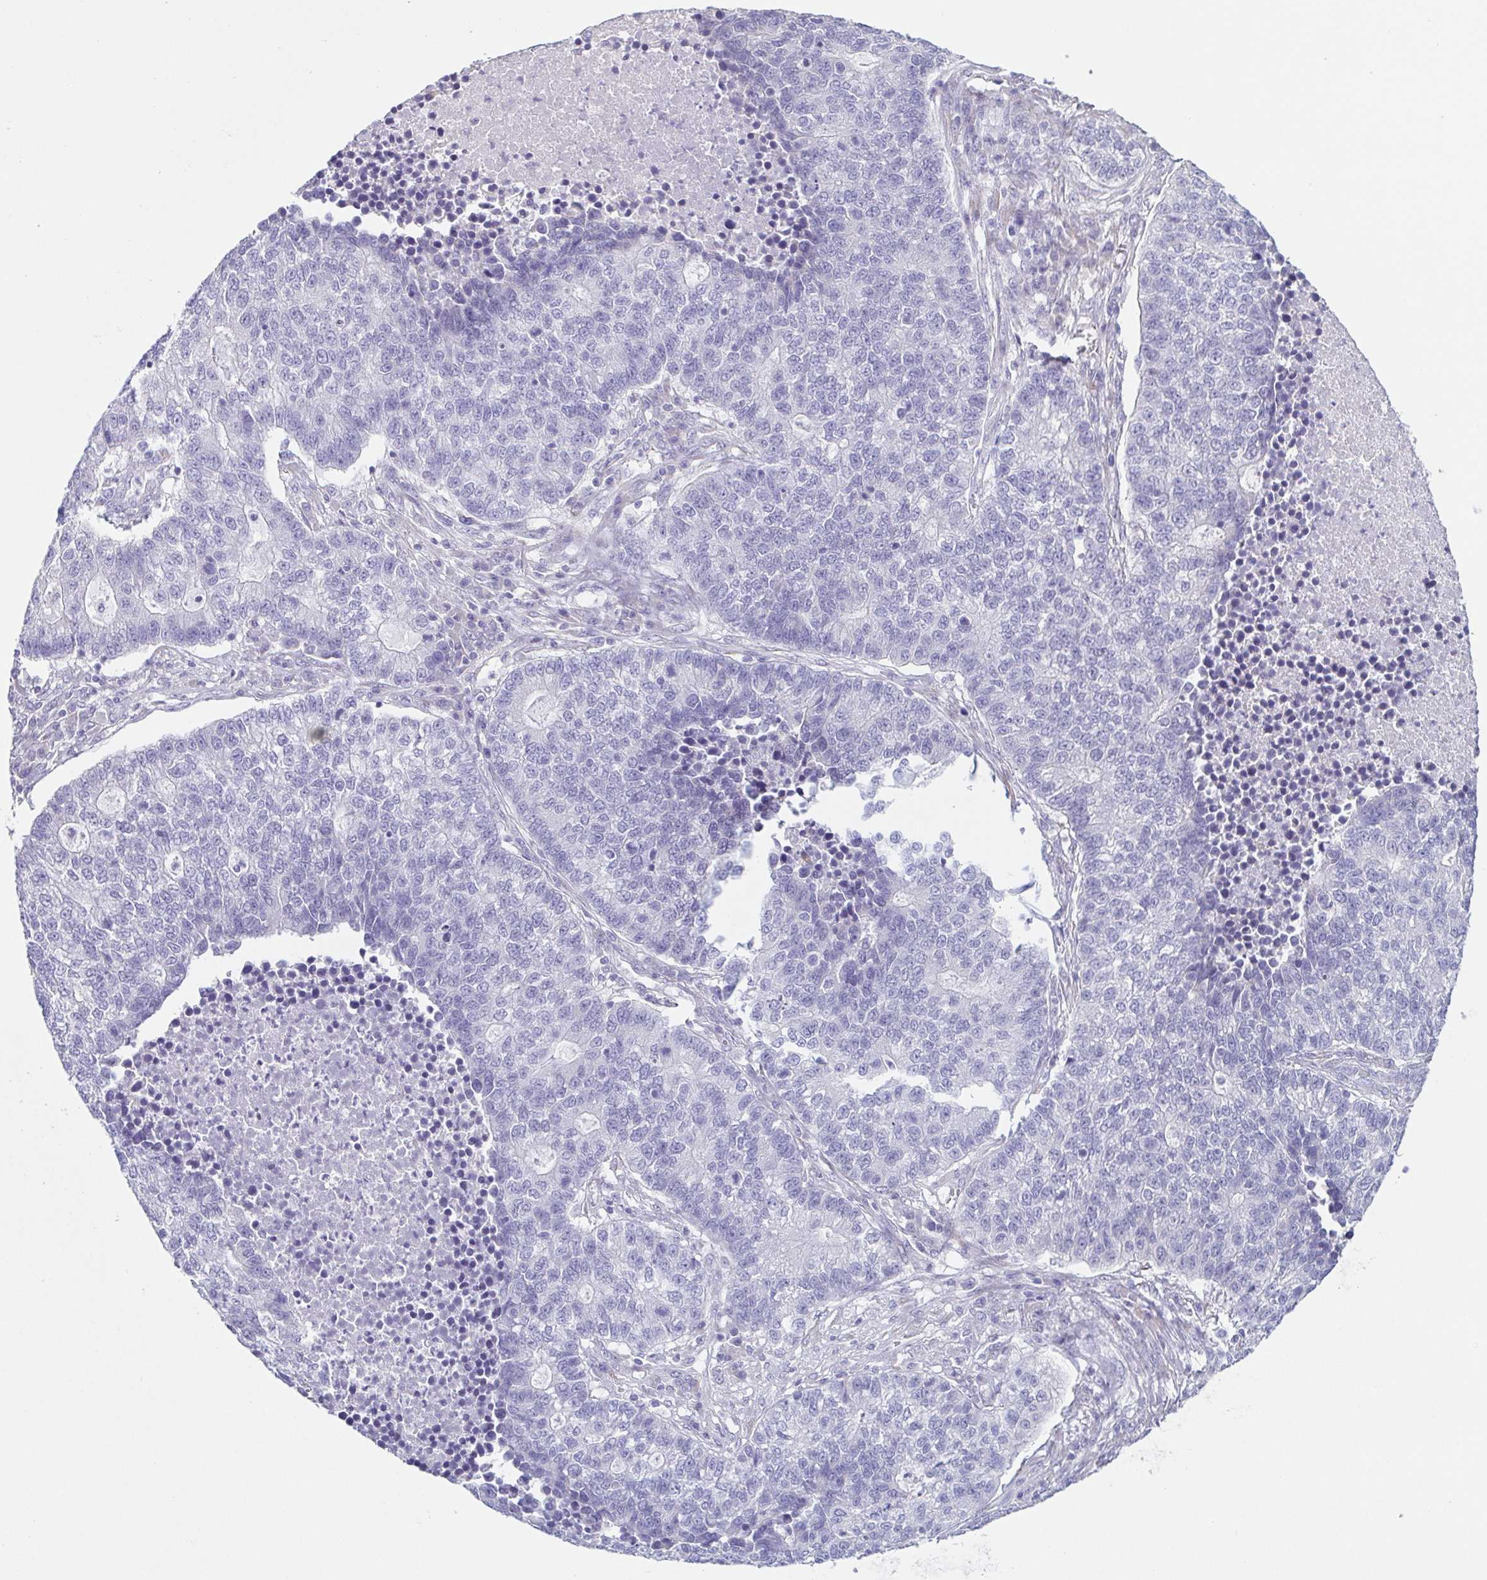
{"staining": {"intensity": "negative", "quantity": "none", "location": "none"}, "tissue": "lung cancer", "cell_type": "Tumor cells", "image_type": "cancer", "snomed": [{"axis": "morphology", "description": "Adenocarcinoma, NOS"}, {"axis": "topography", "description": "Lung"}], "caption": "Immunohistochemical staining of human lung cancer (adenocarcinoma) displays no significant staining in tumor cells.", "gene": "HDGFL1", "patient": {"sex": "male", "age": 57}}